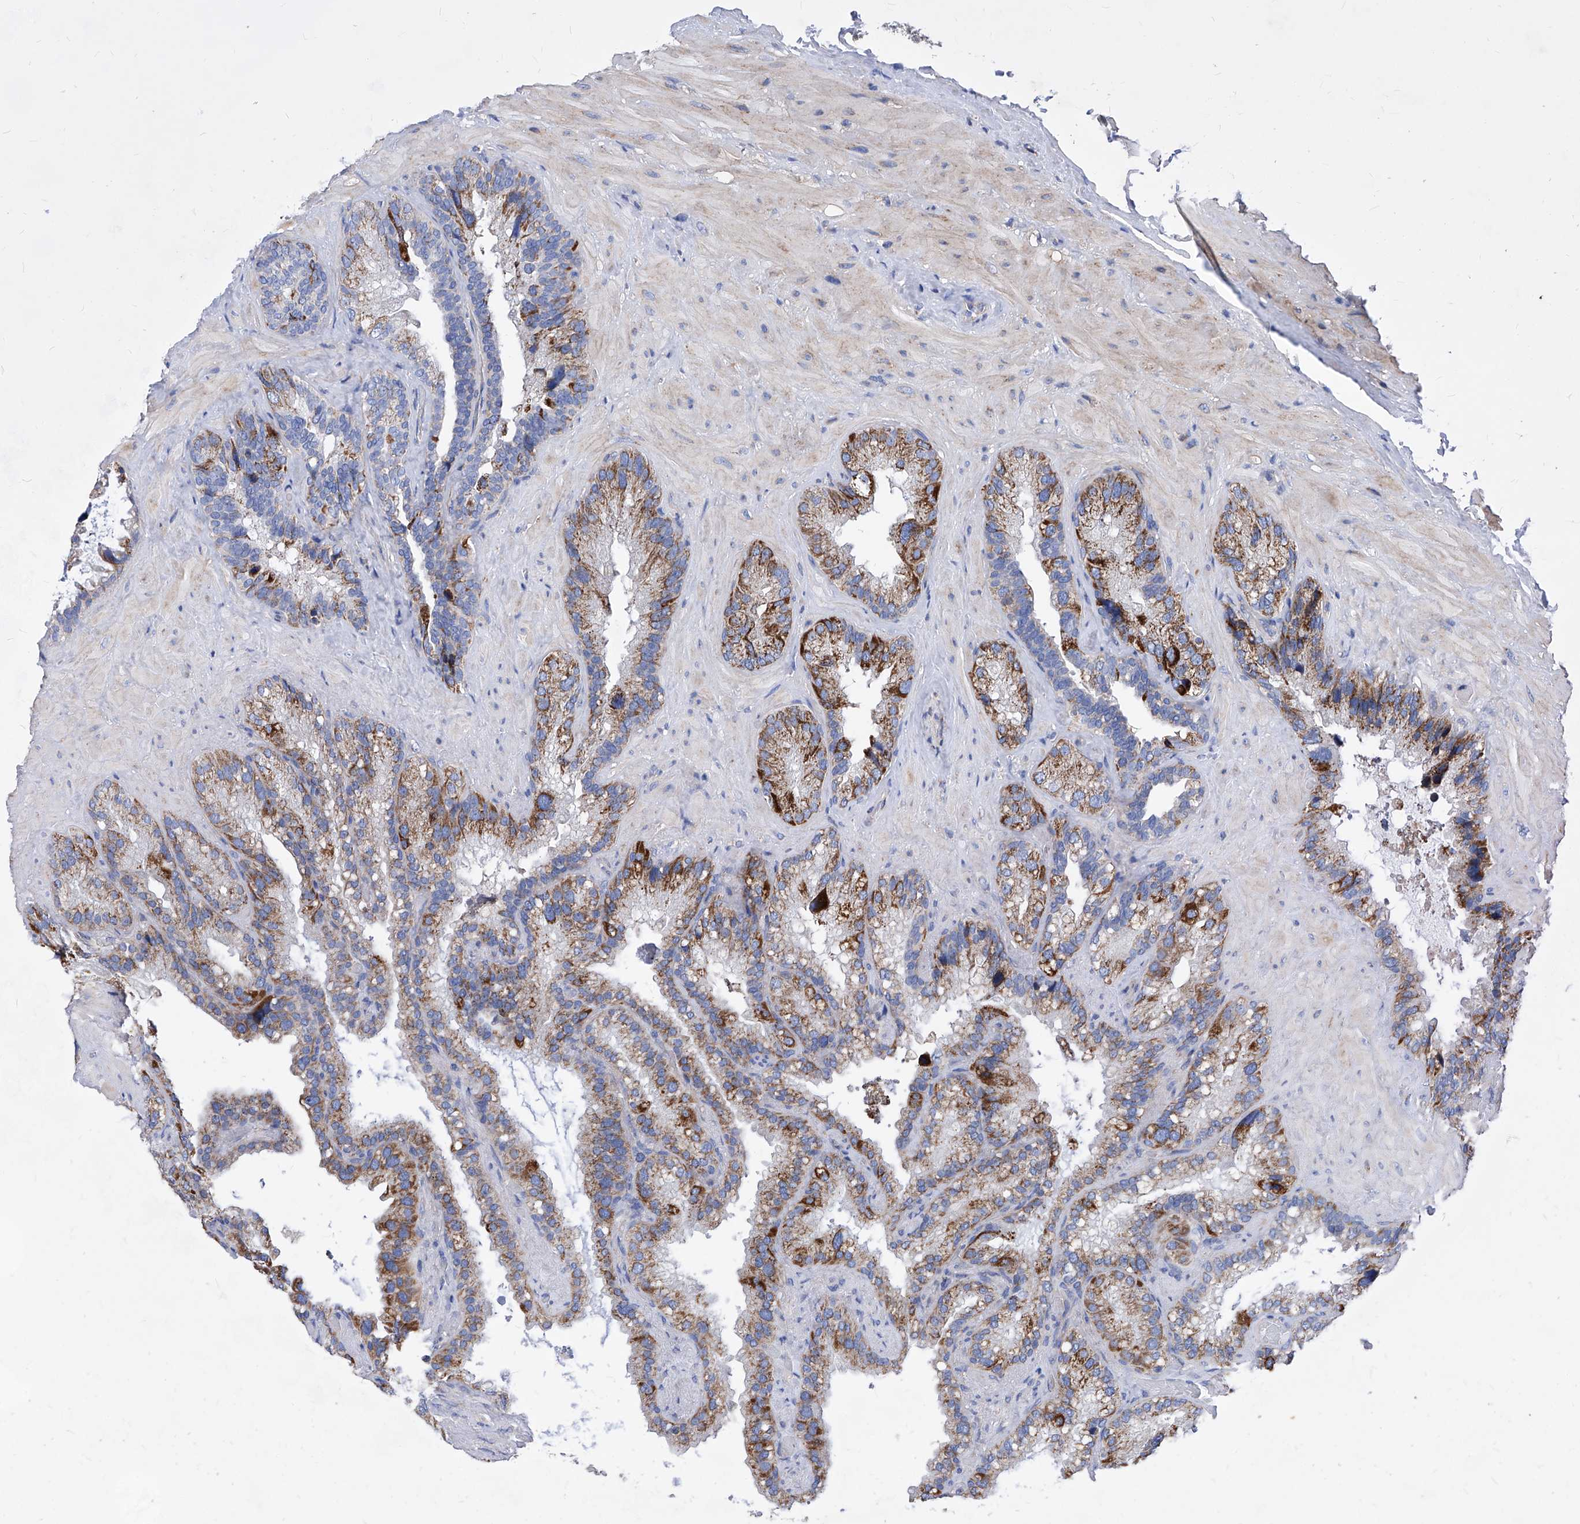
{"staining": {"intensity": "strong", "quantity": ">75%", "location": "cytoplasmic/membranous"}, "tissue": "seminal vesicle", "cell_type": "Glandular cells", "image_type": "normal", "snomed": [{"axis": "morphology", "description": "Normal tissue, NOS"}, {"axis": "topography", "description": "Prostate"}, {"axis": "topography", "description": "Seminal veicle"}], "caption": "Strong cytoplasmic/membranous expression for a protein is seen in about >75% of glandular cells of benign seminal vesicle using immunohistochemistry.", "gene": "HRNR", "patient": {"sex": "male", "age": 68}}